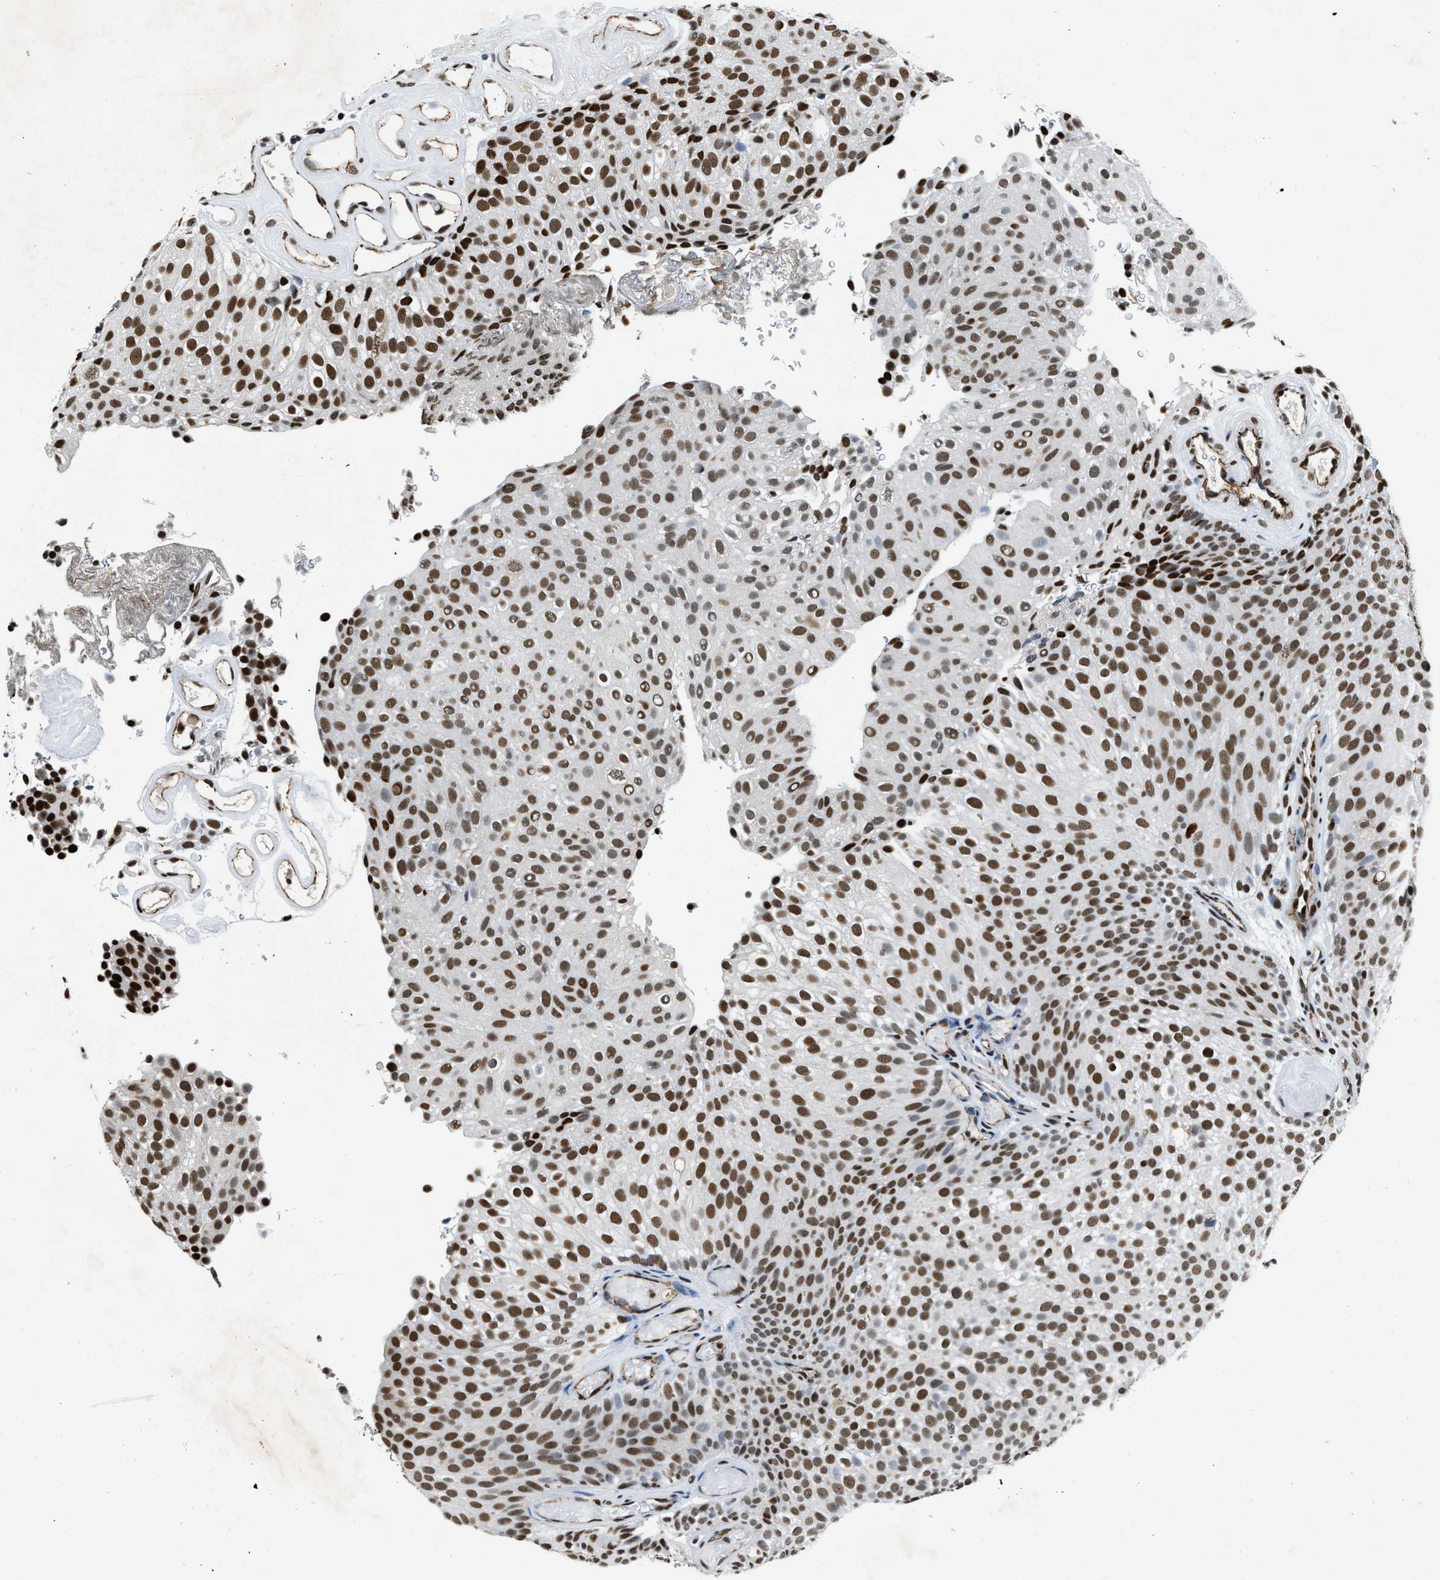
{"staining": {"intensity": "moderate", "quantity": ">75%", "location": "nuclear"}, "tissue": "urothelial cancer", "cell_type": "Tumor cells", "image_type": "cancer", "snomed": [{"axis": "morphology", "description": "Urothelial carcinoma, Low grade"}, {"axis": "topography", "description": "Urinary bladder"}], "caption": "Human urothelial cancer stained with a brown dye displays moderate nuclear positive positivity in about >75% of tumor cells.", "gene": "CCNE1", "patient": {"sex": "male", "age": 78}}